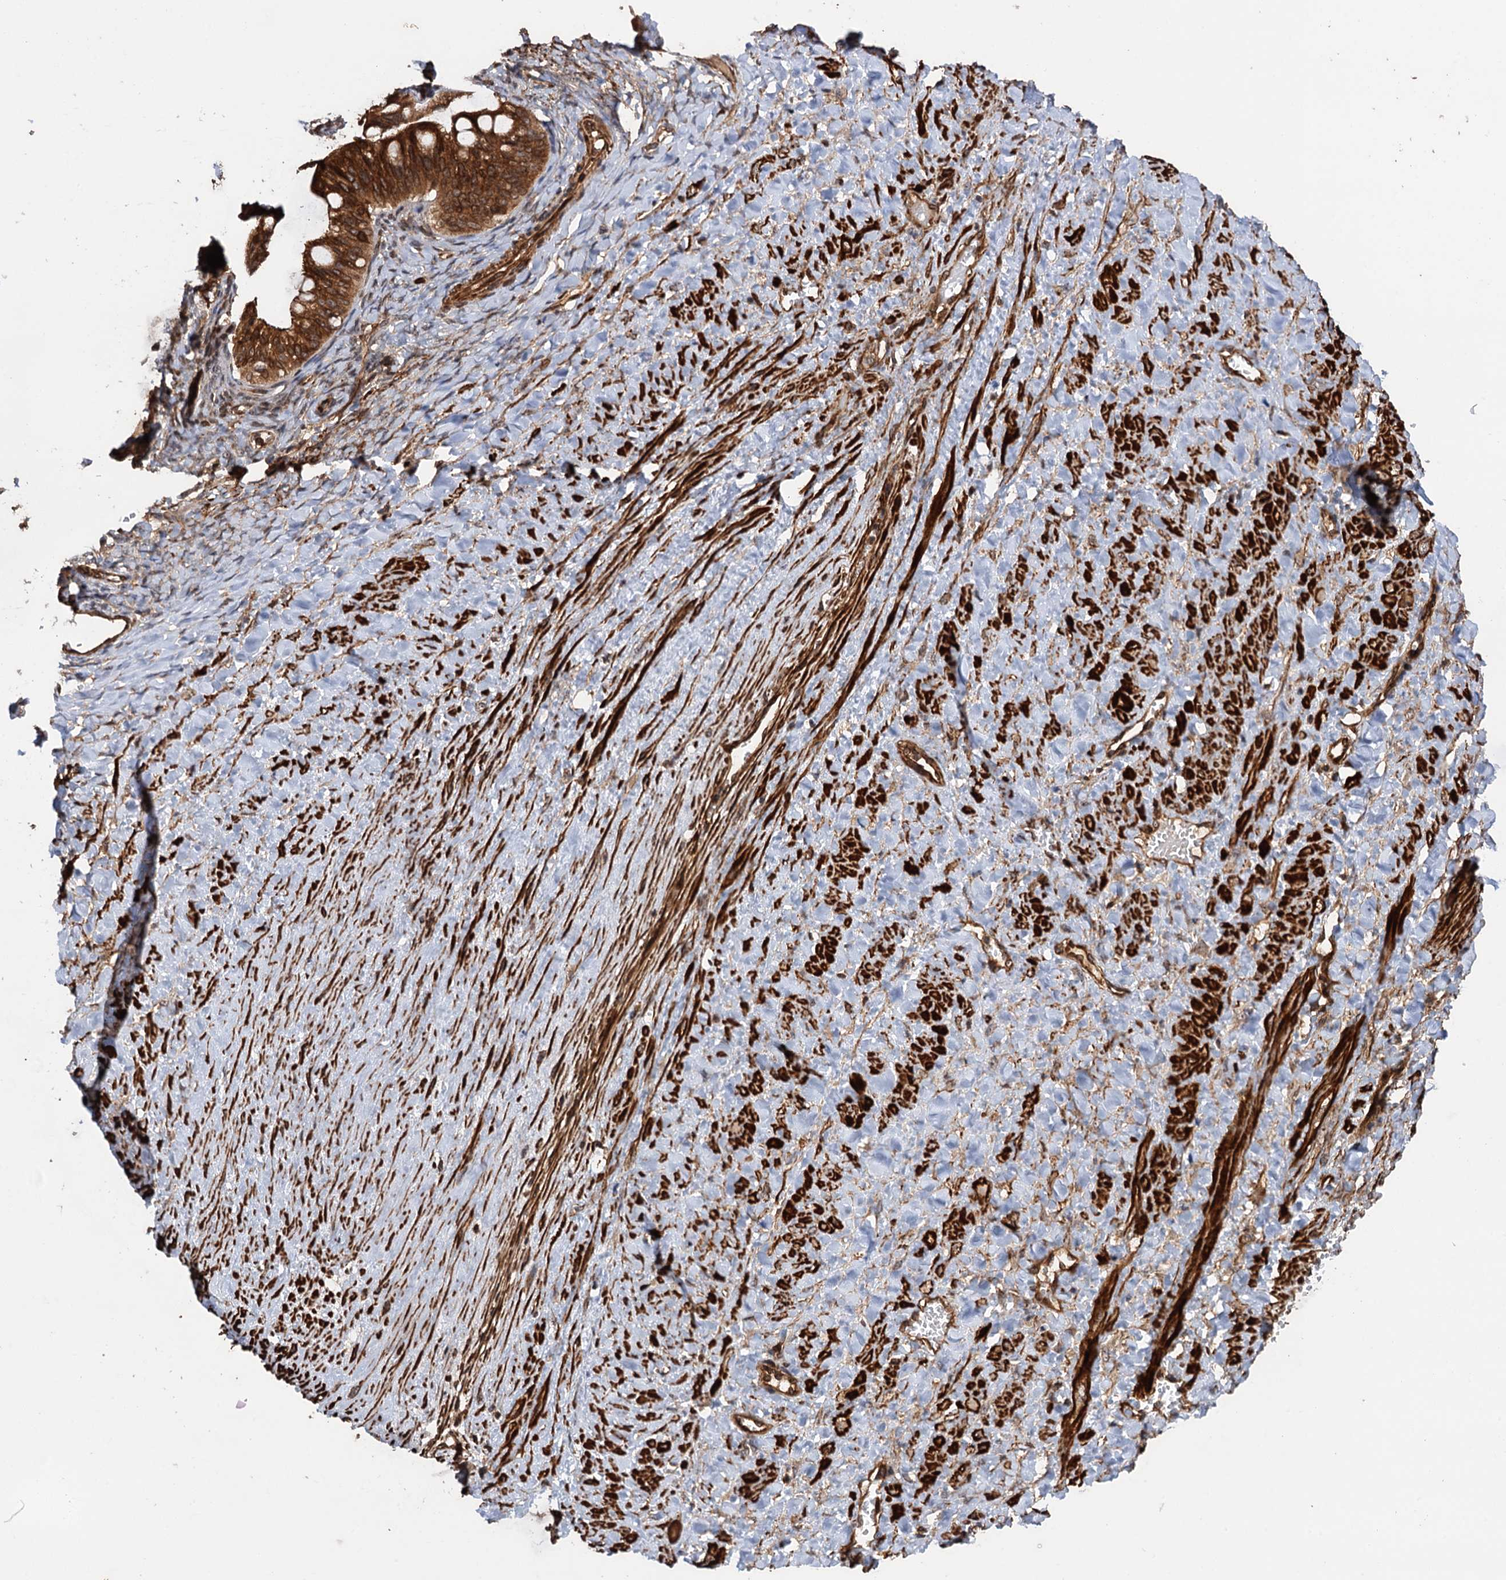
{"staining": {"intensity": "strong", "quantity": ">75%", "location": "cytoplasmic/membranous"}, "tissue": "ovarian cancer", "cell_type": "Tumor cells", "image_type": "cancer", "snomed": [{"axis": "morphology", "description": "Cystadenocarcinoma, mucinous, NOS"}, {"axis": "topography", "description": "Ovary"}], "caption": "Immunohistochemistry (IHC) of human ovarian mucinous cystadenocarcinoma exhibits high levels of strong cytoplasmic/membranous staining in approximately >75% of tumor cells.", "gene": "BORA", "patient": {"sex": "female", "age": 73}}